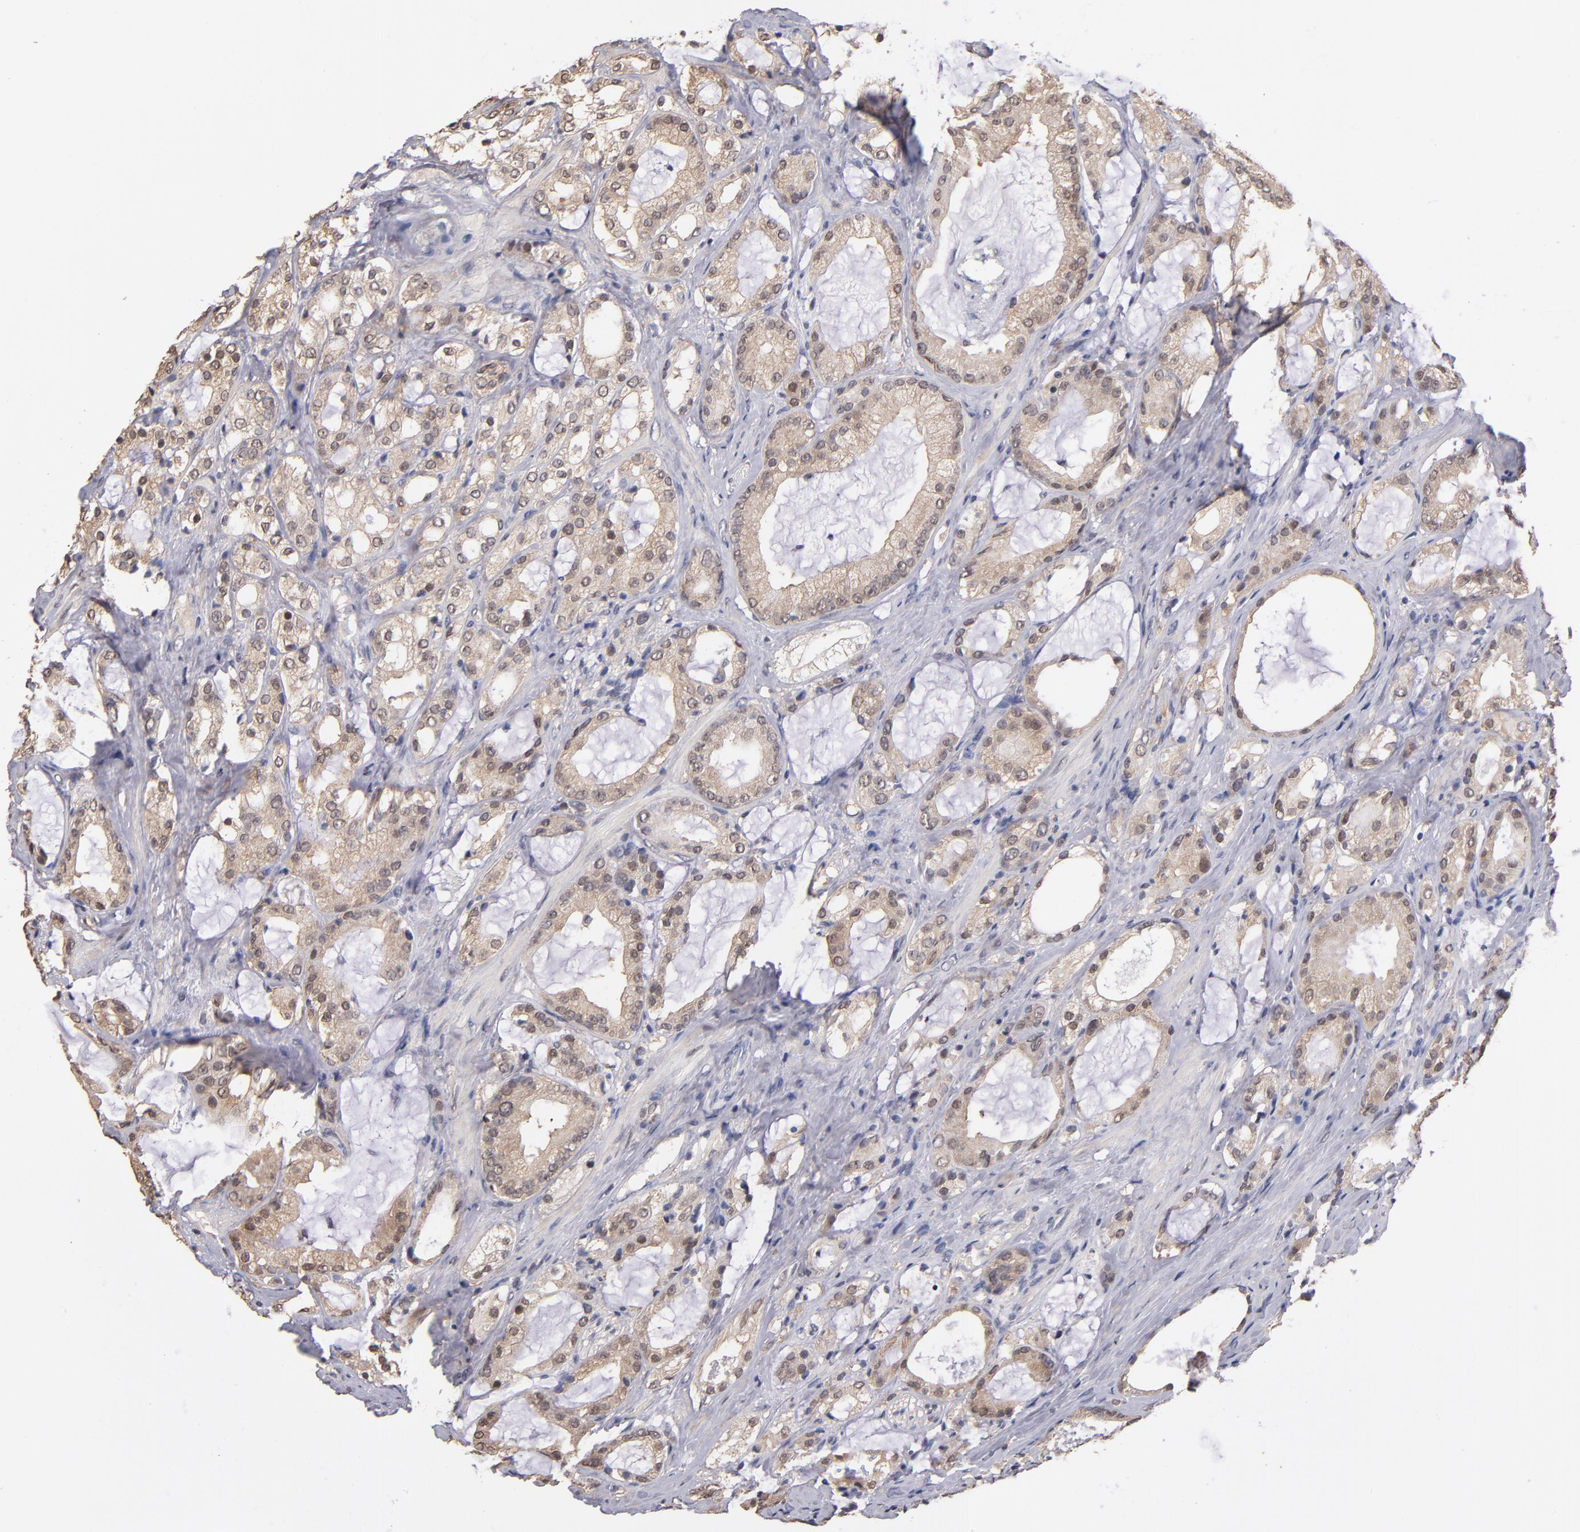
{"staining": {"intensity": "weak", "quantity": ">75%", "location": "cytoplasmic/membranous,nuclear"}, "tissue": "prostate cancer", "cell_type": "Tumor cells", "image_type": "cancer", "snomed": [{"axis": "morphology", "description": "Adenocarcinoma, Medium grade"}, {"axis": "topography", "description": "Prostate"}], "caption": "Immunohistochemical staining of prostate cancer displays low levels of weak cytoplasmic/membranous and nuclear expression in about >75% of tumor cells.", "gene": "PSMD10", "patient": {"sex": "male", "age": 70}}